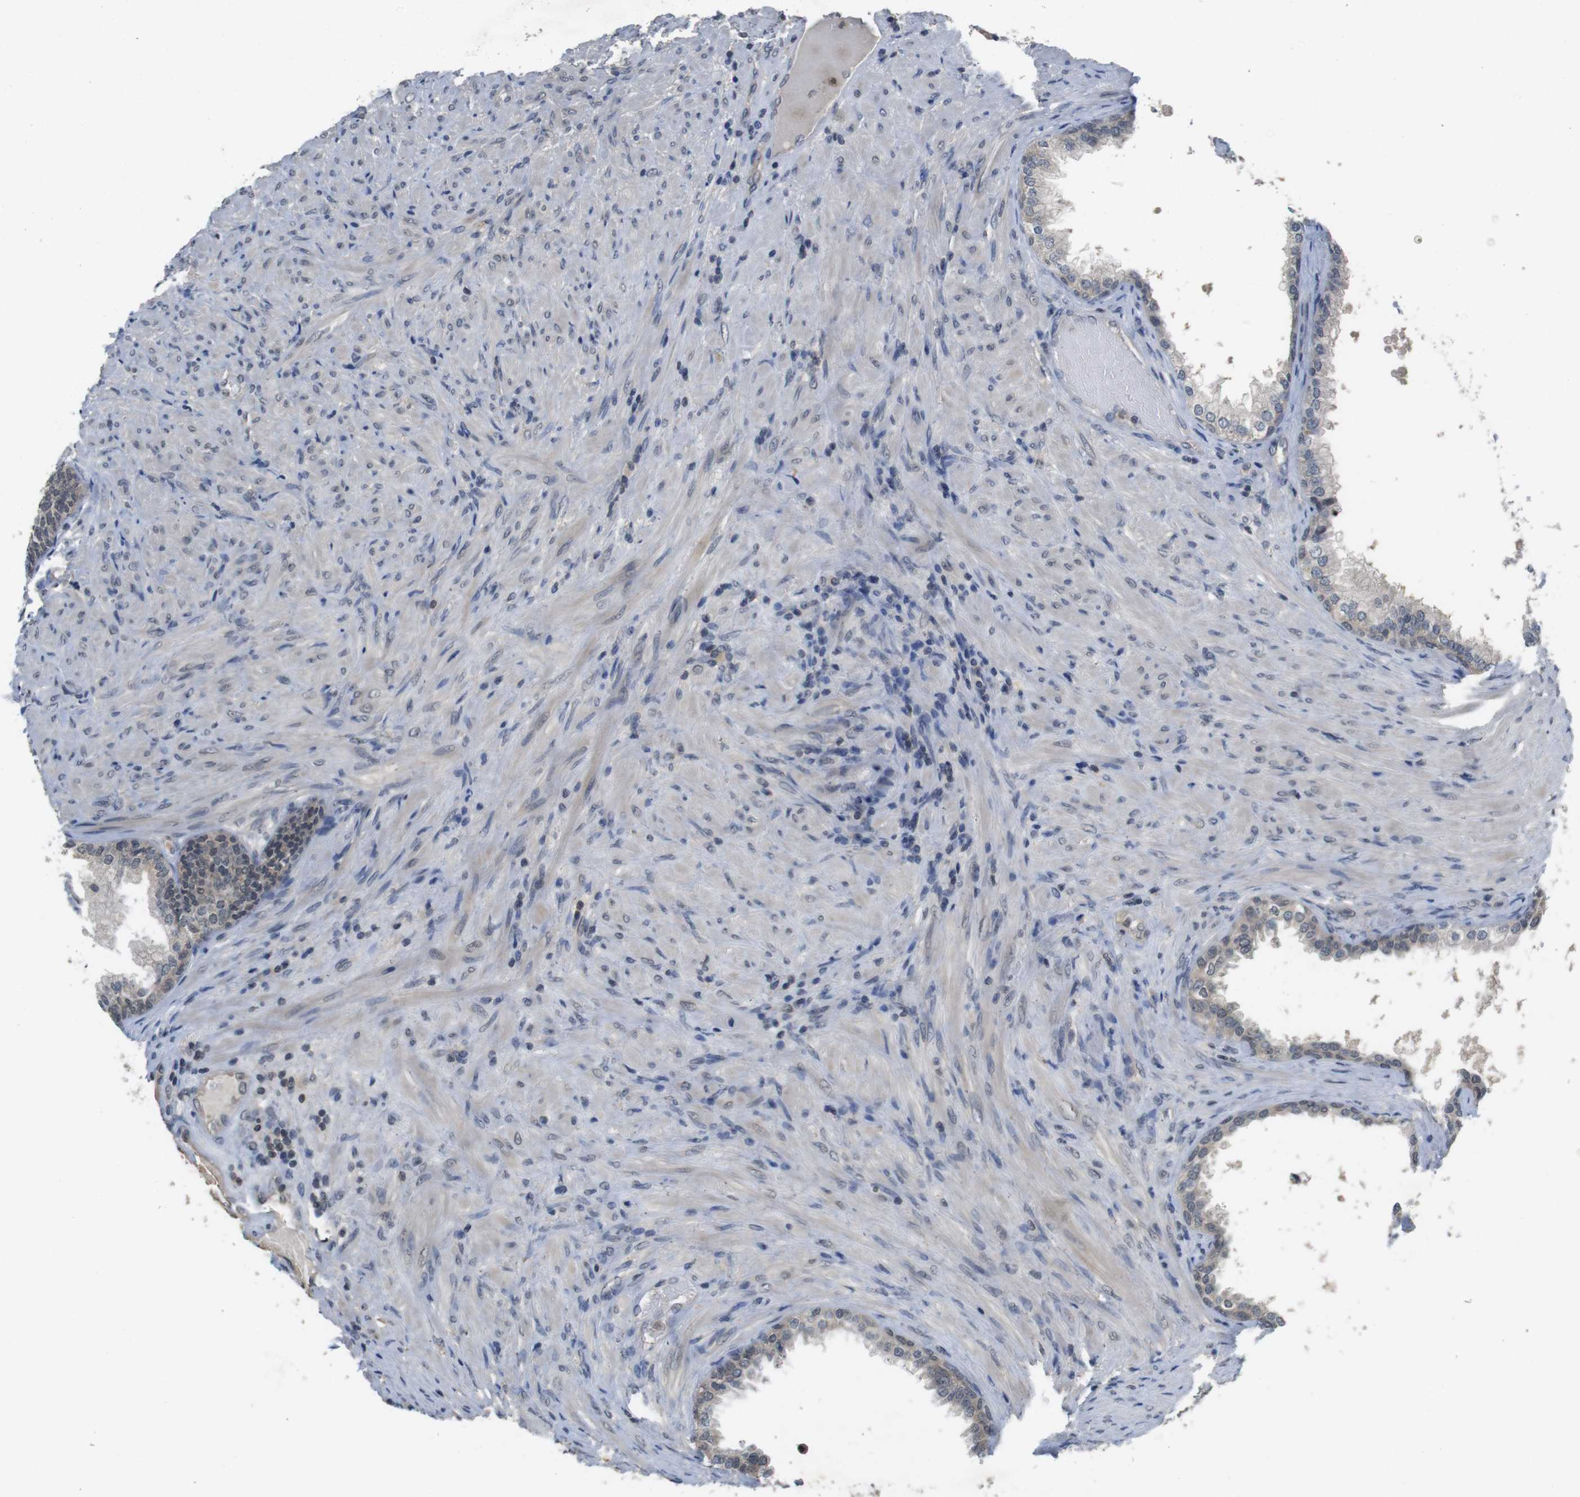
{"staining": {"intensity": "negative", "quantity": "none", "location": "none"}, "tissue": "prostate", "cell_type": "Glandular cells", "image_type": "normal", "snomed": [{"axis": "morphology", "description": "Normal tissue, NOS"}, {"axis": "topography", "description": "Prostate"}], "caption": "The micrograph exhibits no significant expression in glandular cells of prostate. Nuclei are stained in blue.", "gene": "FADD", "patient": {"sex": "male", "age": 76}}